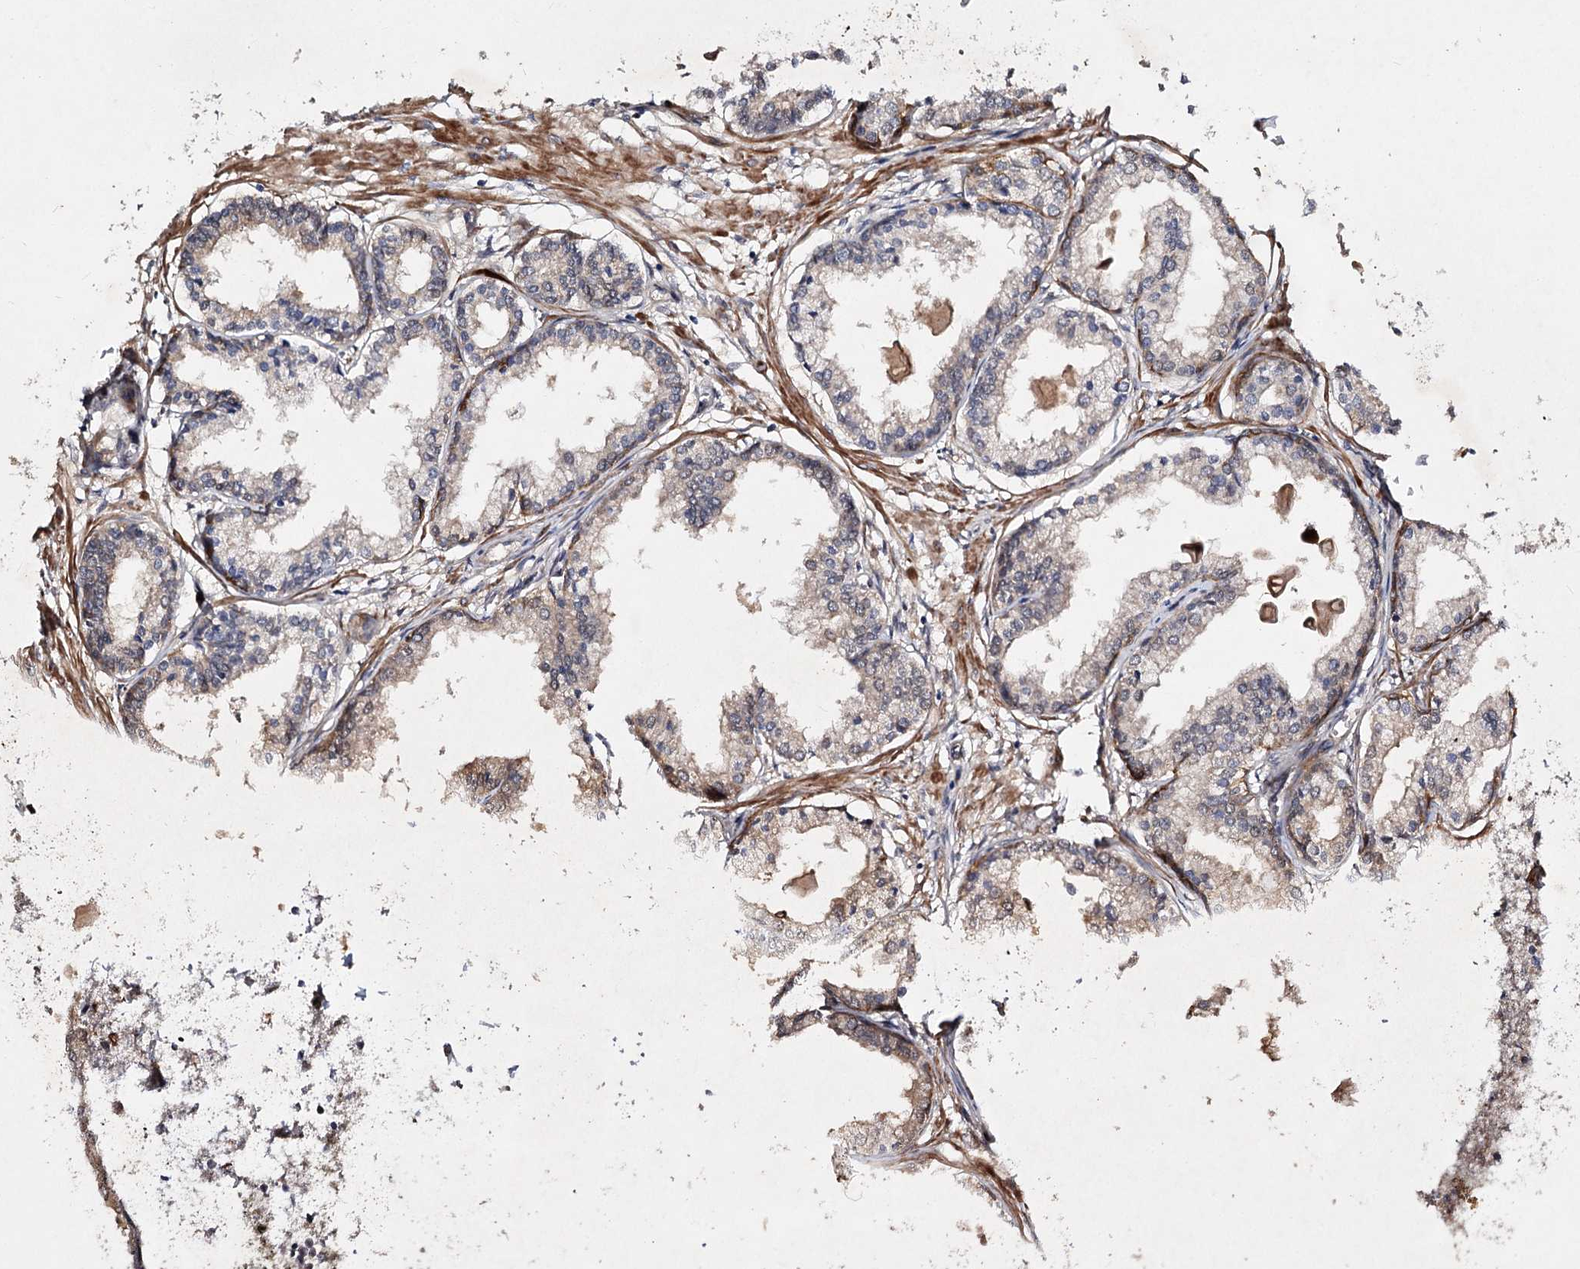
{"staining": {"intensity": "weak", "quantity": "25%-75%", "location": "cytoplasmic/membranous"}, "tissue": "prostate cancer", "cell_type": "Tumor cells", "image_type": "cancer", "snomed": [{"axis": "morphology", "description": "Adenocarcinoma, High grade"}, {"axis": "topography", "description": "Prostate"}], "caption": "High-magnification brightfield microscopy of high-grade adenocarcinoma (prostate) stained with DAB (brown) and counterstained with hematoxylin (blue). tumor cells exhibit weak cytoplasmic/membranous staining is appreciated in about25%-75% of cells. (DAB (3,3'-diaminobenzidine) = brown stain, brightfield microscopy at high magnification).", "gene": "MINDY3", "patient": {"sex": "male", "age": 68}}